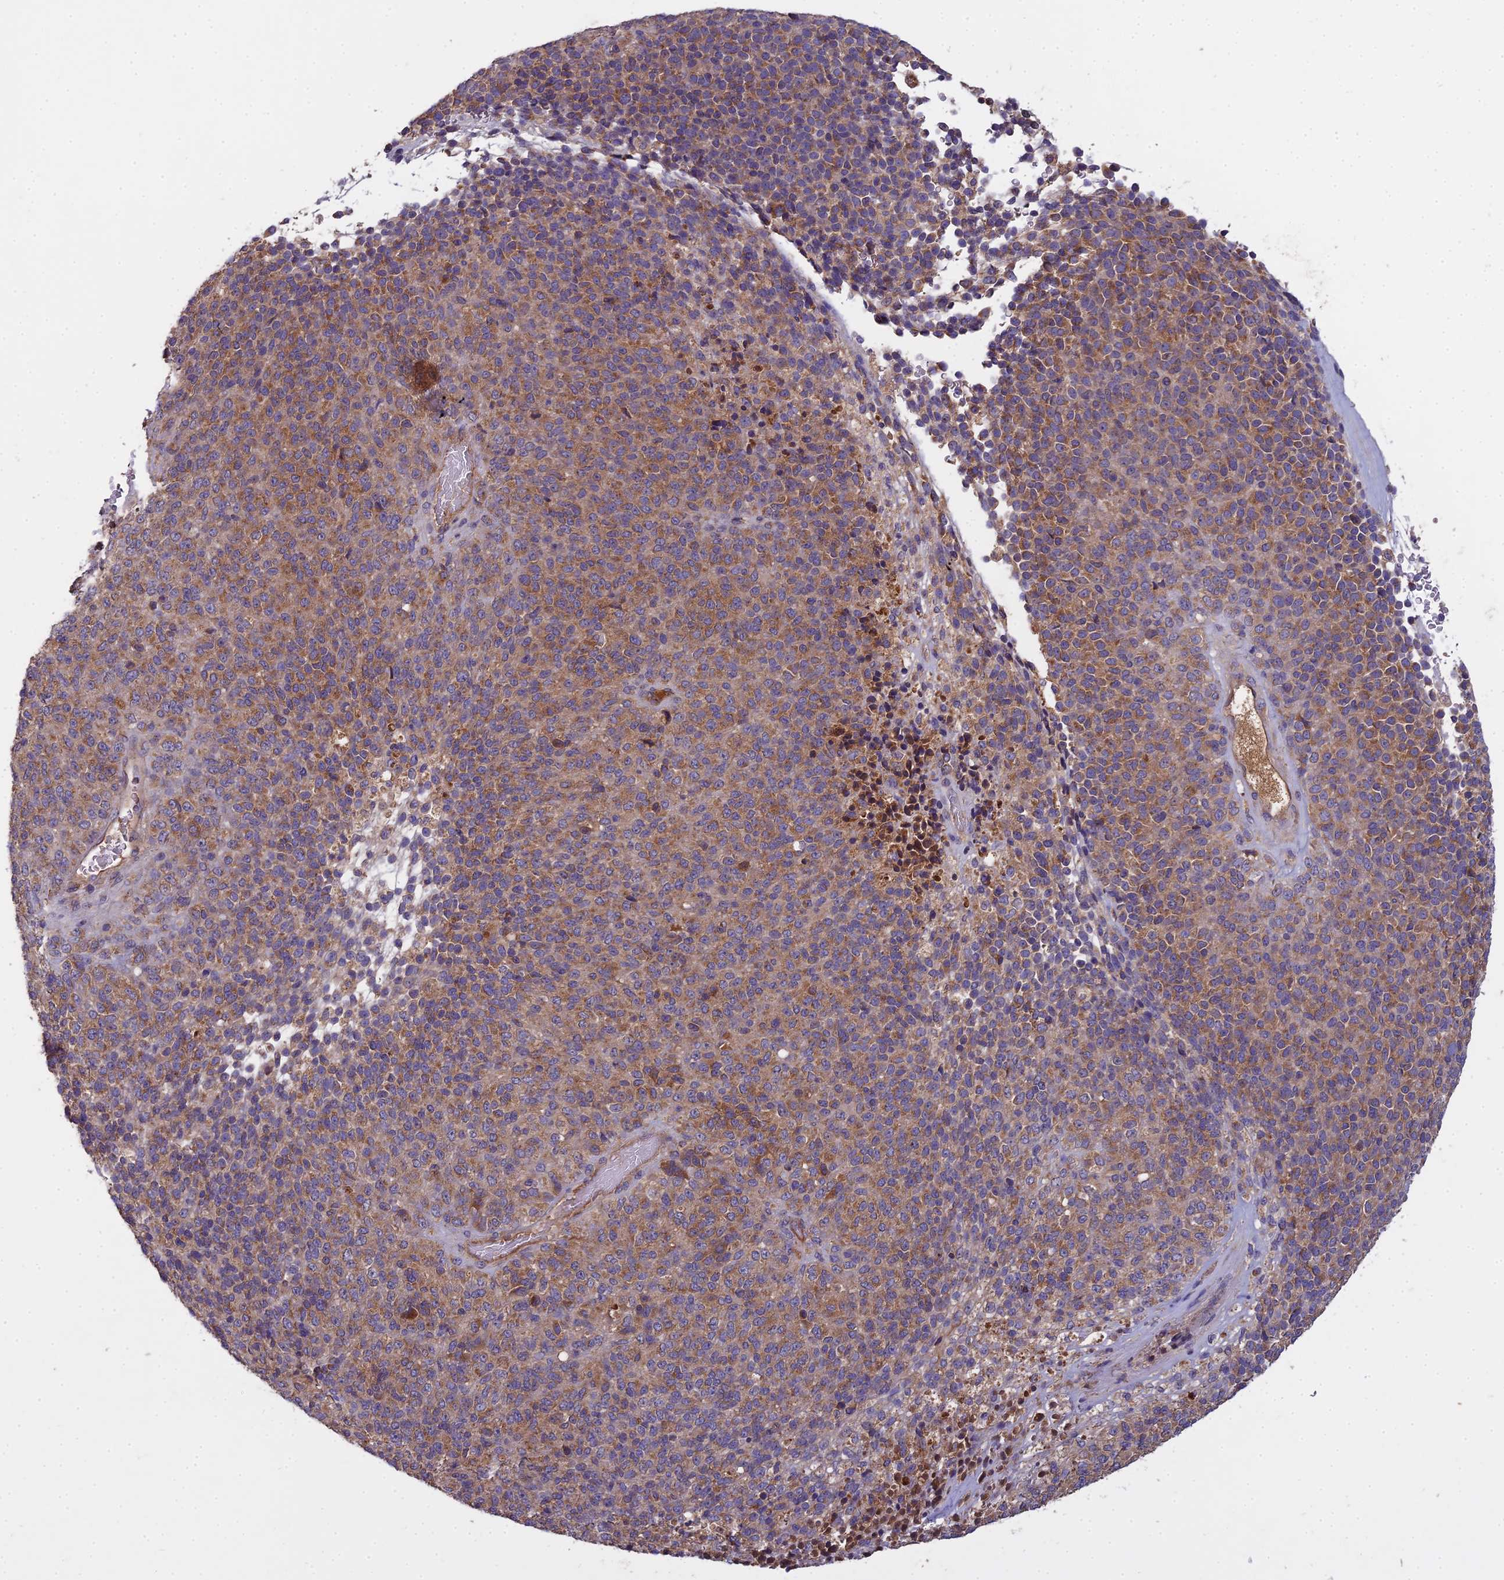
{"staining": {"intensity": "moderate", "quantity": ">75%", "location": "cytoplasmic/membranous"}, "tissue": "melanoma", "cell_type": "Tumor cells", "image_type": "cancer", "snomed": [{"axis": "morphology", "description": "Malignant melanoma, Metastatic site"}, {"axis": "topography", "description": "Brain"}], "caption": "Protein expression analysis of human malignant melanoma (metastatic site) reveals moderate cytoplasmic/membranous positivity in approximately >75% of tumor cells.", "gene": "CCDC167", "patient": {"sex": "female", "age": 56}}